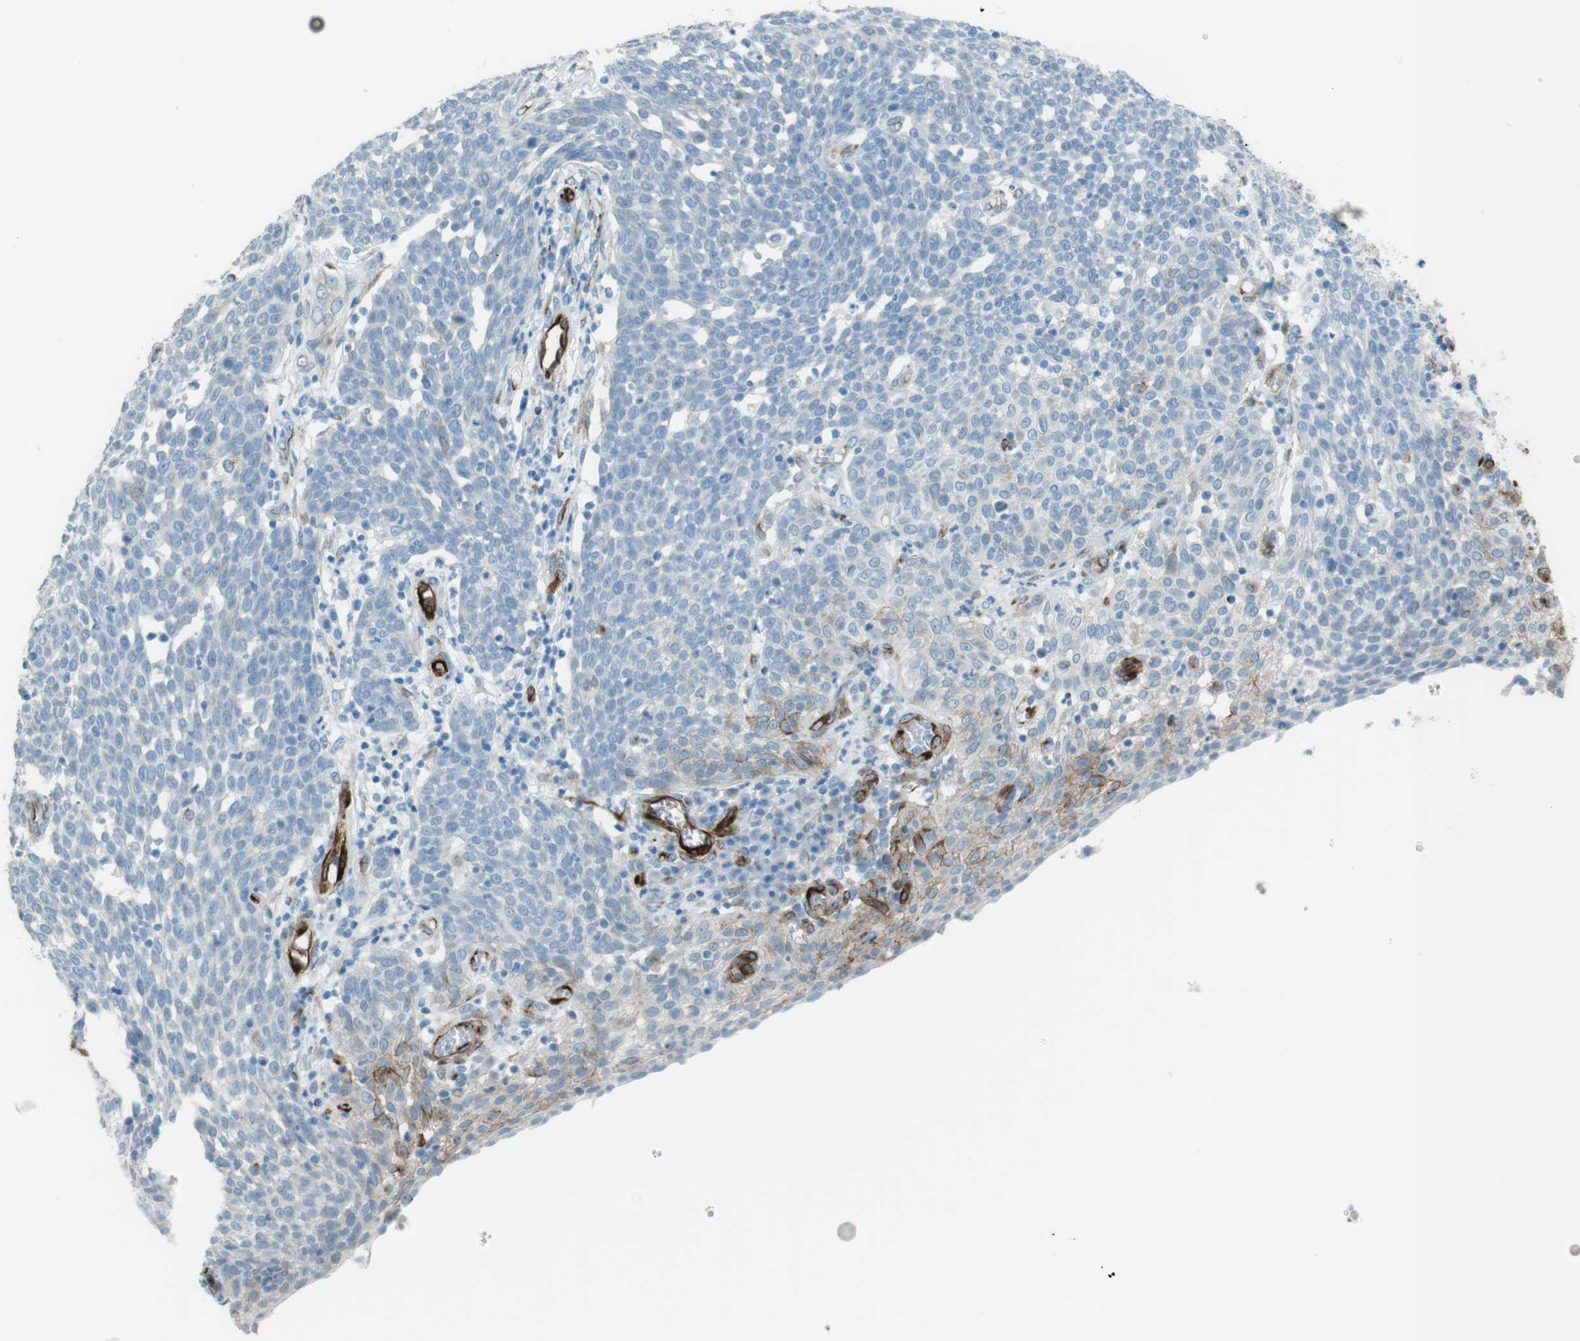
{"staining": {"intensity": "negative", "quantity": "none", "location": "none"}, "tissue": "cervical cancer", "cell_type": "Tumor cells", "image_type": "cancer", "snomed": [{"axis": "morphology", "description": "Squamous cell carcinoma, NOS"}, {"axis": "topography", "description": "Cervix"}], "caption": "This is a histopathology image of immunohistochemistry (IHC) staining of cervical squamous cell carcinoma, which shows no expression in tumor cells. (Stains: DAB (3,3'-diaminobenzidine) immunohistochemistry (IHC) with hematoxylin counter stain, Microscopy: brightfield microscopy at high magnification).", "gene": "TUBB2A", "patient": {"sex": "female", "age": 34}}